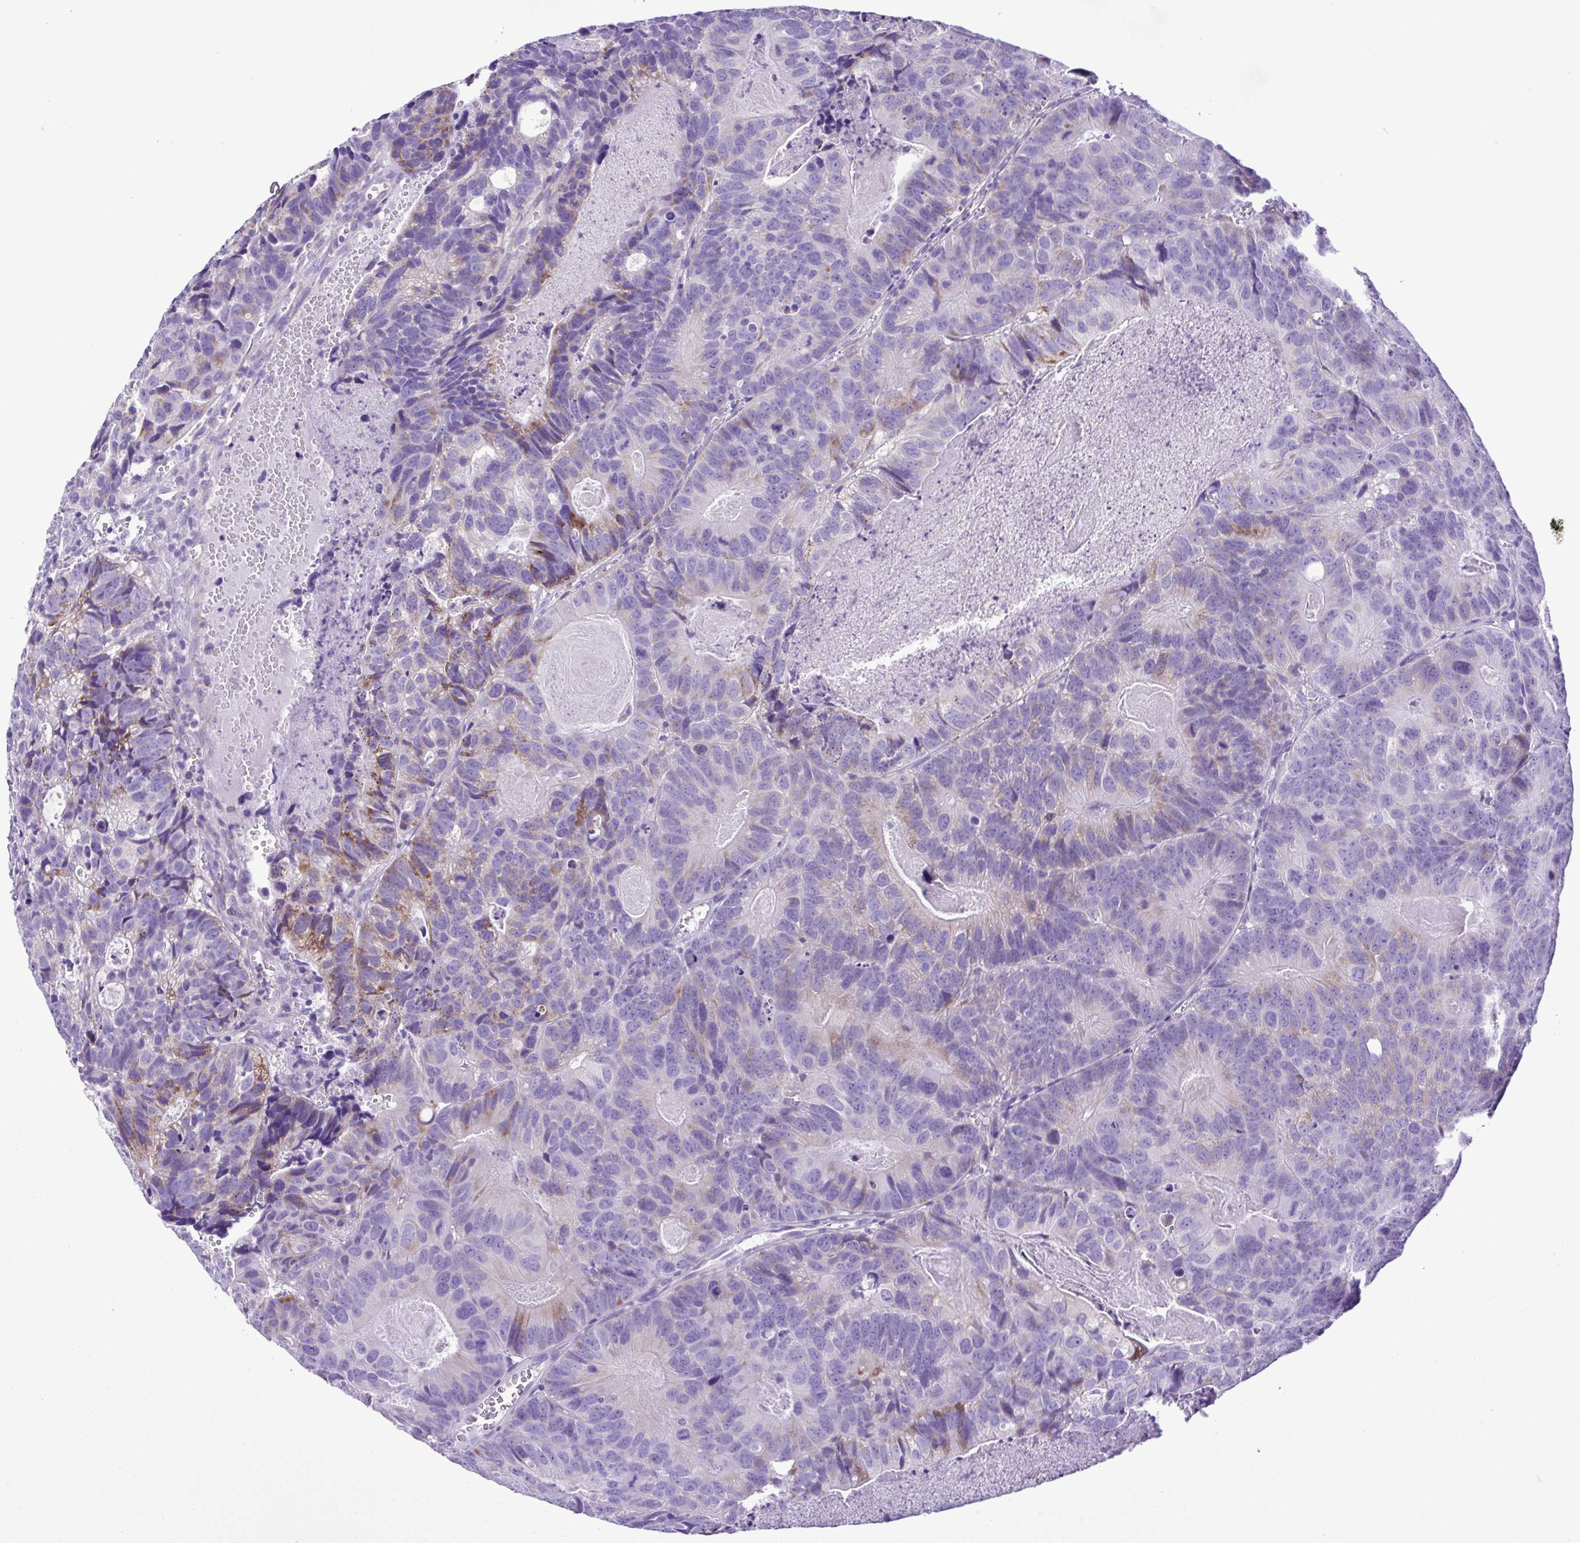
{"staining": {"intensity": "negative", "quantity": "none", "location": "none"}, "tissue": "head and neck cancer", "cell_type": "Tumor cells", "image_type": "cancer", "snomed": [{"axis": "morphology", "description": "Adenocarcinoma, NOS"}, {"axis": "topography", "description": "Head-Neck"}], "caption": "Tumor cells are negative for brown protein staining in adenocarcinoma (head and neck).", "gene": "SYT1", "patient": {"sex": "male", "age": 62}}